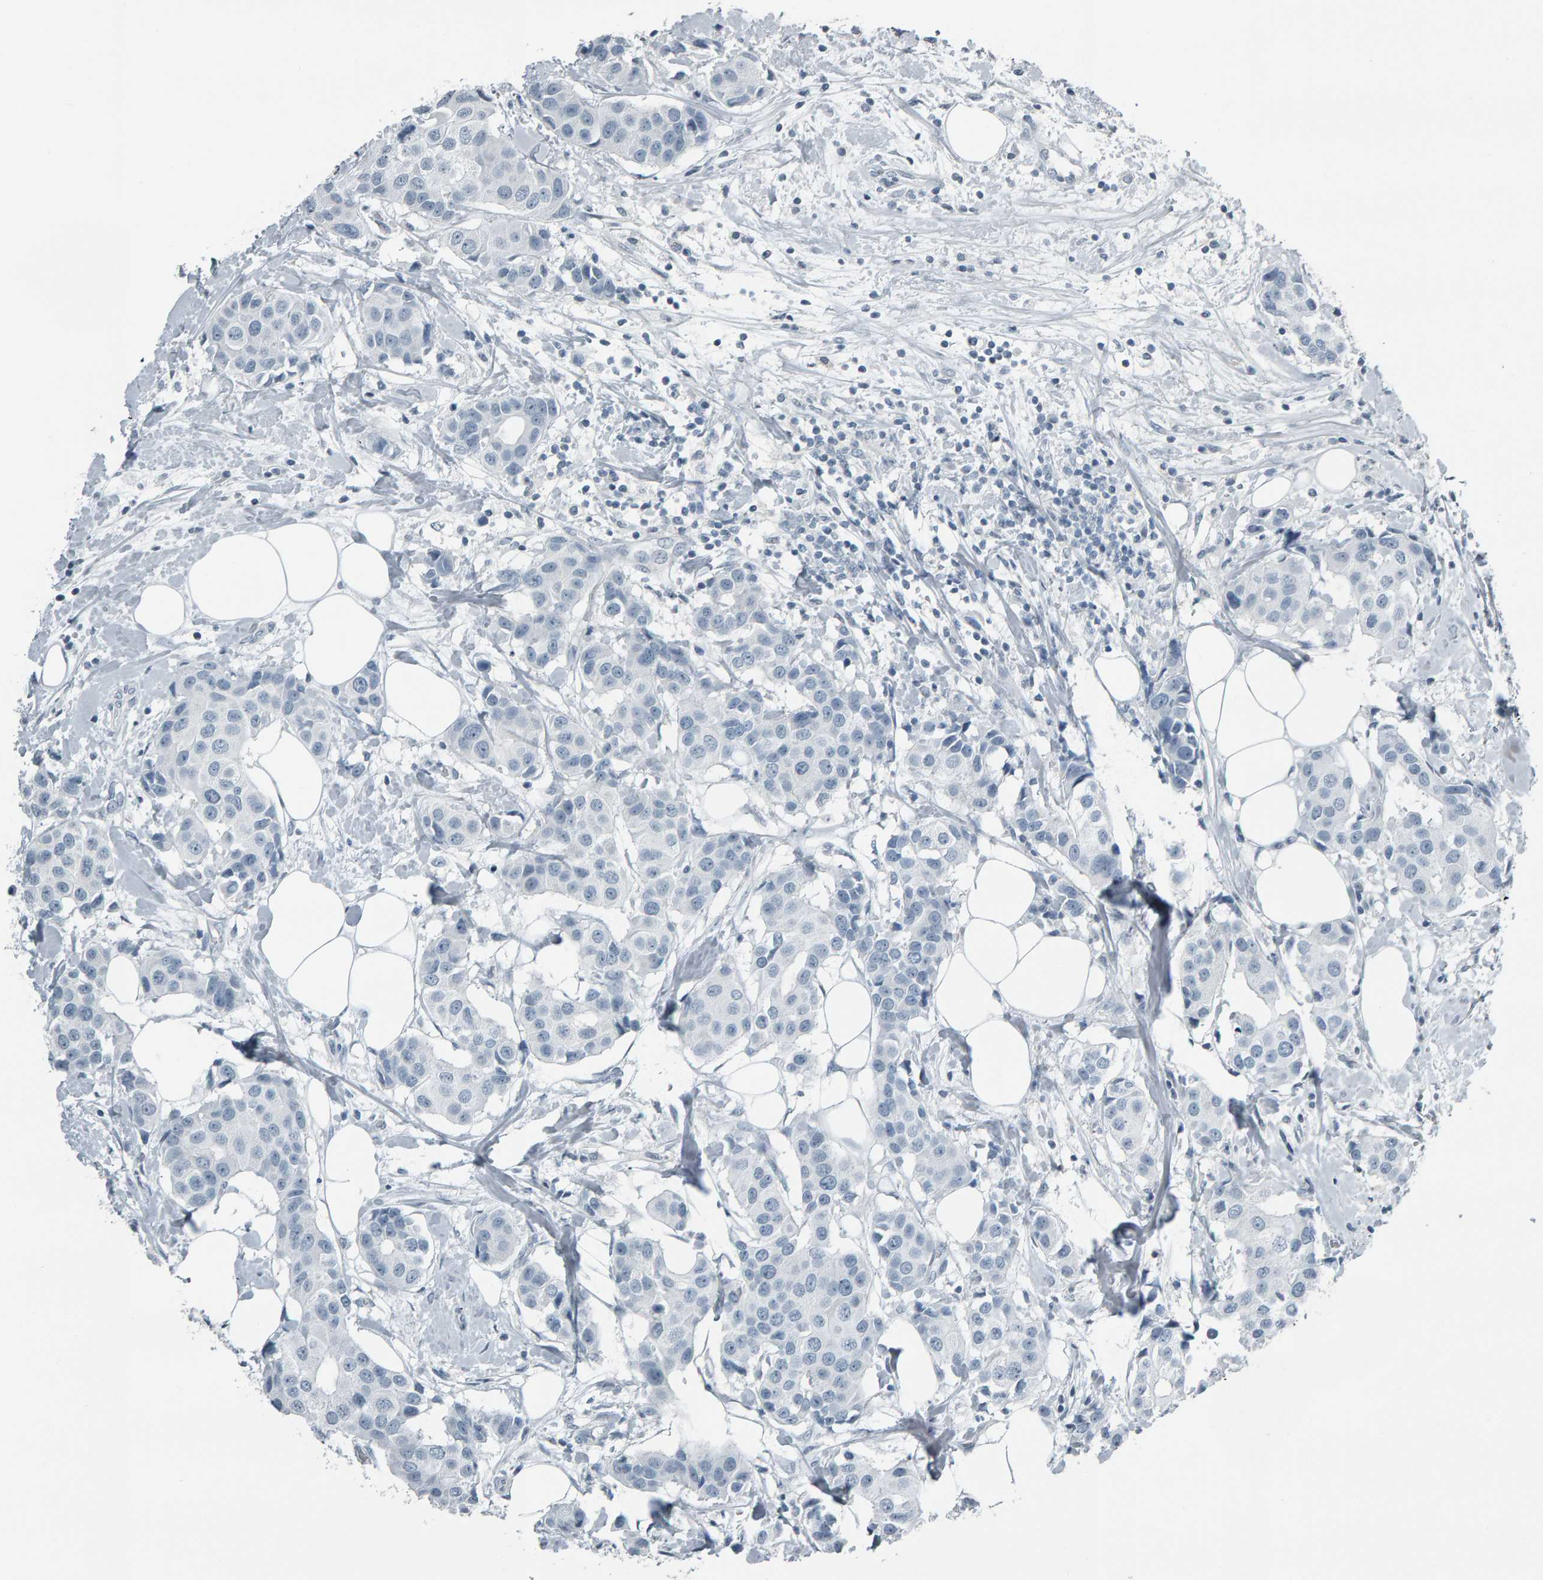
{"staining": {"intensity": "negative", "quantity": "none", "location": "none"}, "tissue": "breast cancer", "cell_type": "Tumor cells", "image_type": "cancer", "snomed": [{"axis": "morphology", "description": "Normal tissue, NOS"}, {"axis": "morphology", "description": "Duct carcinoma"}, {"axis": "topography", "description": "Breast"}], "caption": "Micrograph shows no protein expression in tumor cells of breast cancer tissue.", "gene": "PYY", "patient": {"sex": "female", "age": 39}}